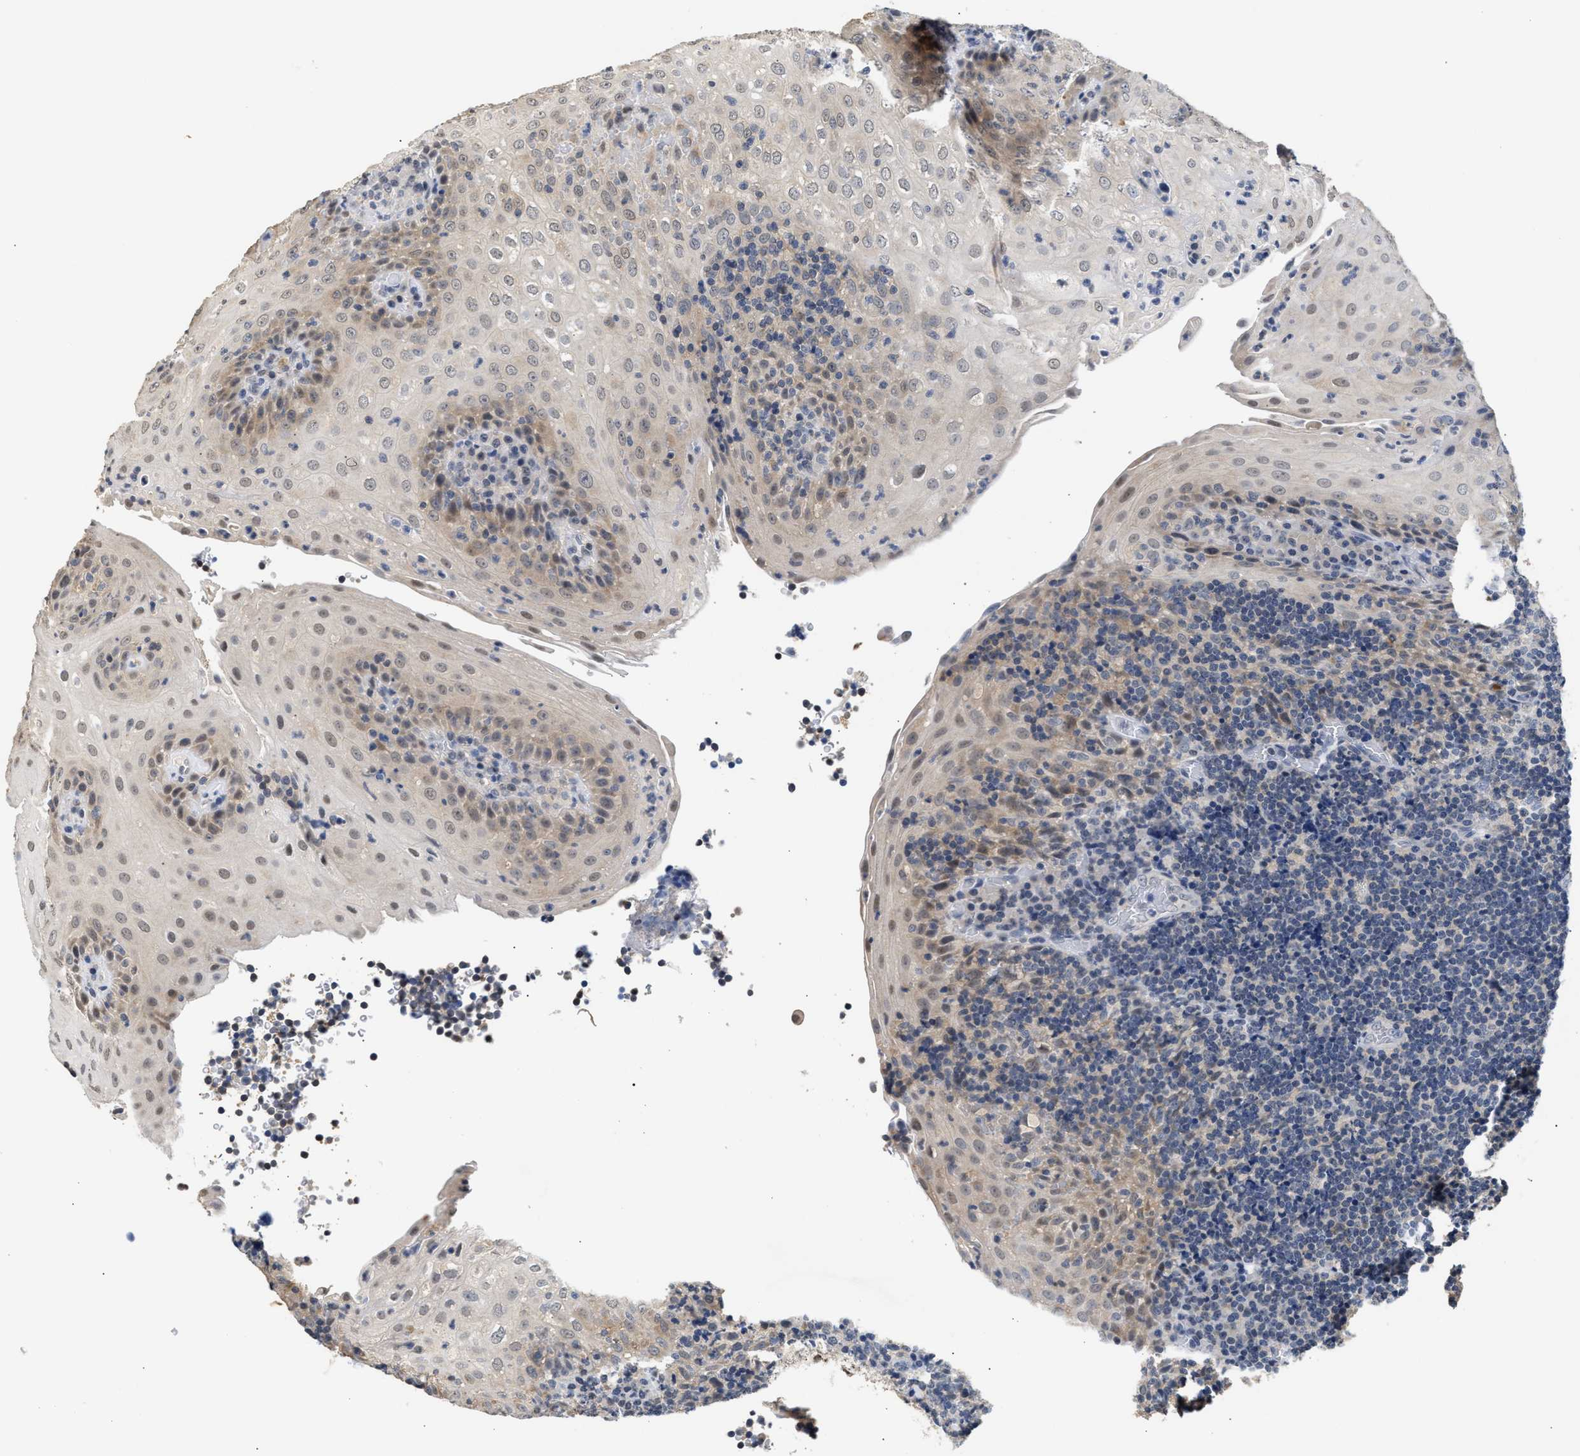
{"staining": {"intensity": "weak", "quantity": ">75%", "location": "cytoplasmic/membranous"}, "tissue": "tonsil", "cell_type": "Germinal center cells", "image_type": "normal", "snomed": [{"axis": "morphology", "description": "Normal tissue, NOS"}, {"axis": "topography", "description": "Tonsil"}], "caption": "Benign tonsil demonstrates weak cytoplasmic/membranous staining in about >75% of germinal center cells (DAB (3,3'-diaminobenzidine) = brown stain, brightfield microscopy at high magnification)..", "gene": "PPM1L", "patient": {"sex": "male", "age": 37}}